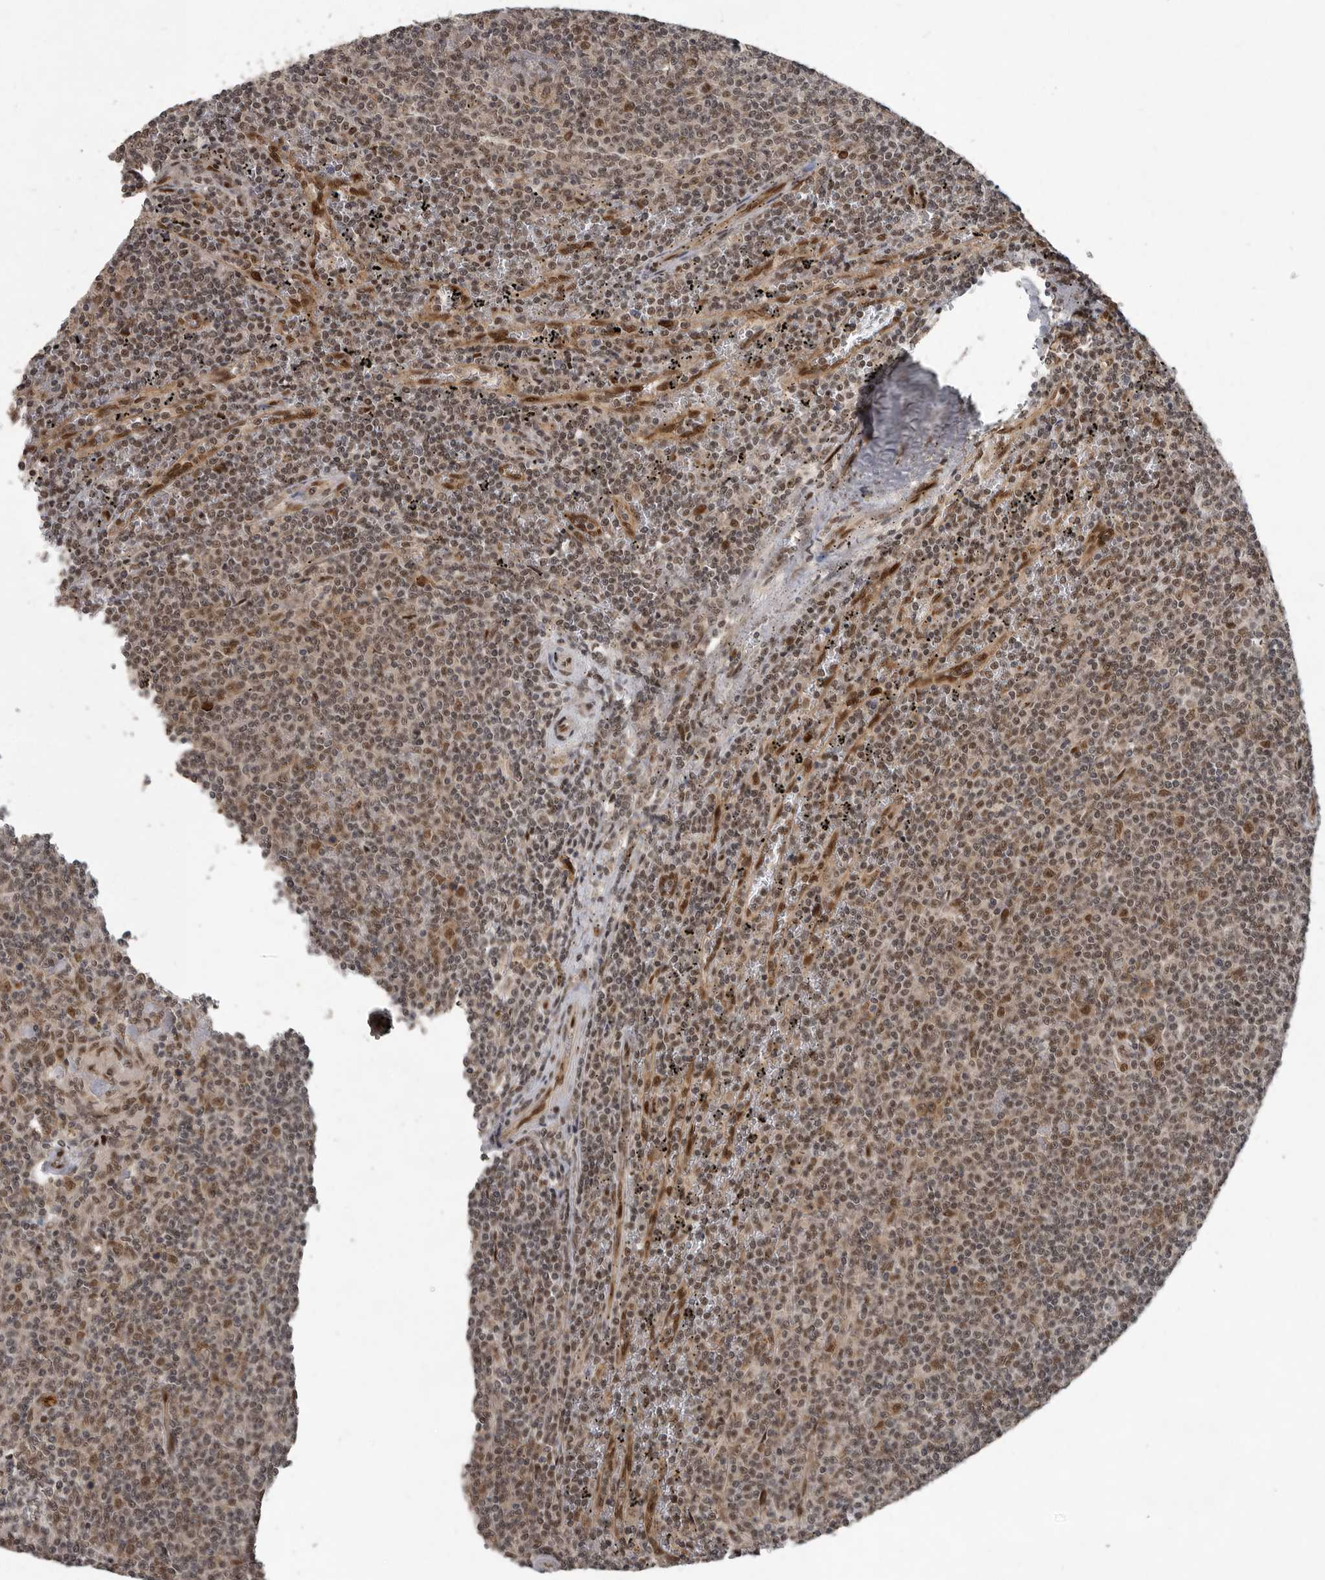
{"staining": {"intensity": "weak", "quantity": ">75%", "location": "nuclear"}, "tissue": "lymphoma", "cell_type": "Tumor cells", "image_type": "cancer", "snomed": [{"axis": "morphology", "description": "Malignant lymphoma, non-Hodgkin's type, Low grade"}, {"axis": "topography", "description": "Spleen"}], "caption": "Malignant lymphoma, non-Hodgkin's type (low-grade) stained with DAB IHC demonstrates low levels of weak nuclear positivity in approximately >75% of tumor cells.", "gene": "CDC27", "patient": {"sex": "female", "age": 50}}